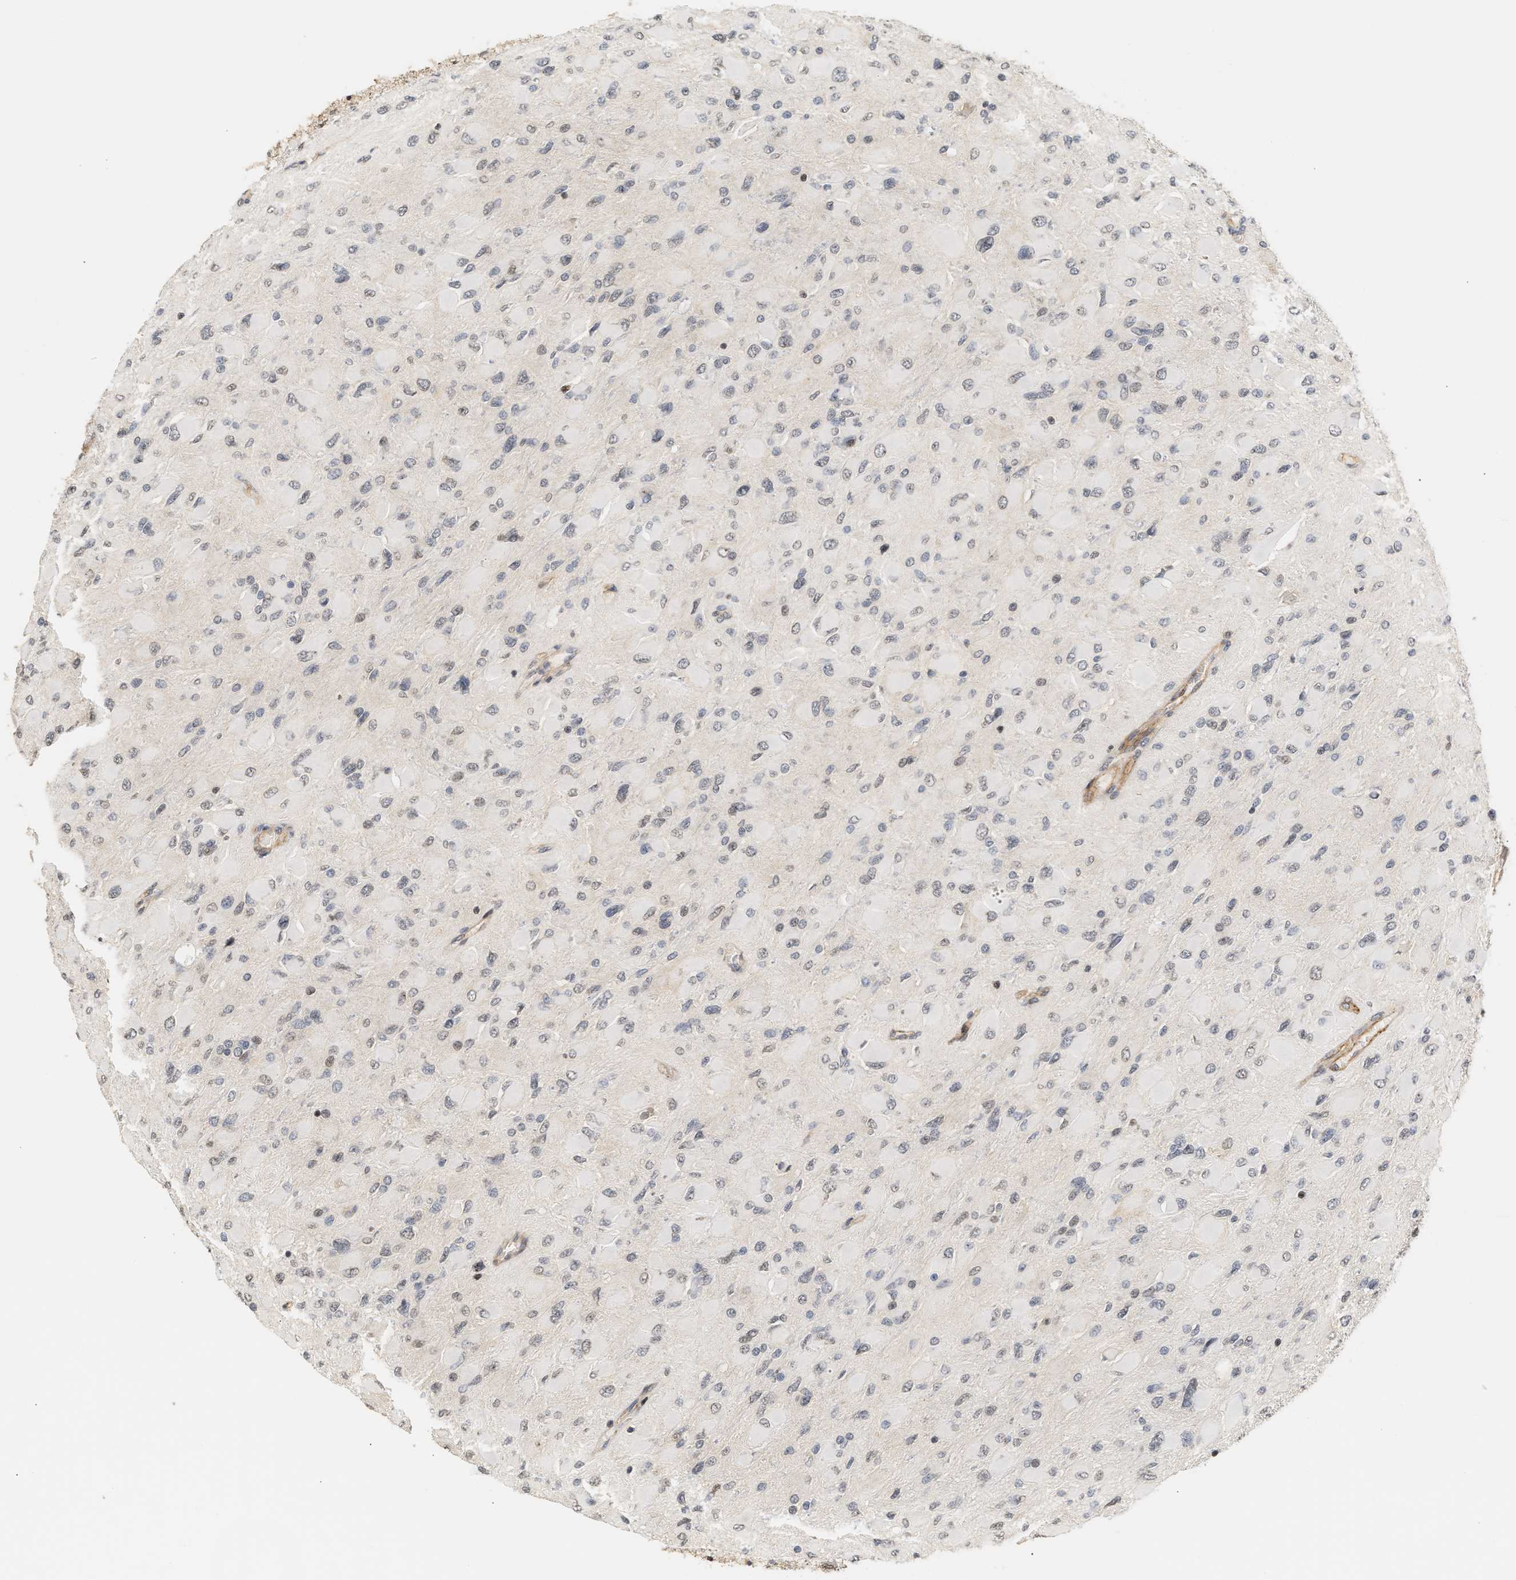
{"staining": {"intensity": "weak", "quantity": "<25%", "location": "nuclear"}, "tissue": "glioma", "cell_type": "Tumor cells", "image_type": "cancer", "snomed": [{"axis": "morphology", "description": "Glioma, malignant, High grade"}, {"axis": "topography", "description": "Cerebral cortex"}], "caption": "This is an immunohistochemistry (IHC) photomicrograph of human malignant glioma (high-grade). There is no positivity in tumor cells.", "gene": "PLXND1", "patient": {"sex": "female", "age": 36}}